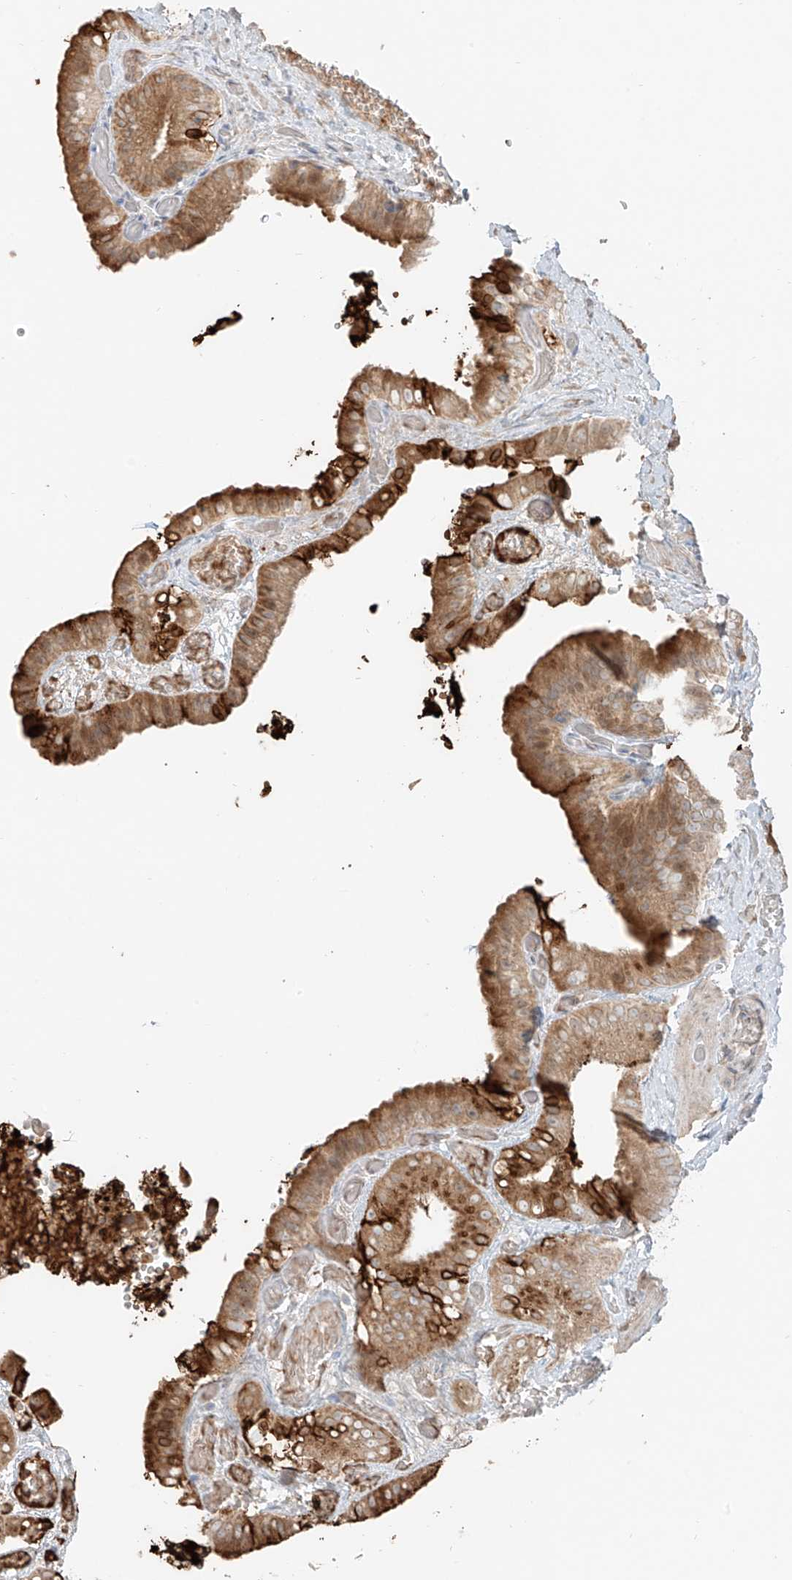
{"staining": {"intensity": "strong", "quantity": ">75%", "location": "cytoplasmic/membranous"}, "tissue": "gallbladder", "cell_type": "Glandular cells", "image_type": "normal", "snomed": [{"axis": "morphology", "description": "Normal tissue, NOS"}, {"axis": "topography", "description": "Gallbladder"}], "caption": "Brown immunohistochemical staining in normal gallbladder demonstrates strong cytoplasmic/membranous expression in about >75% of glandular cells.", "gene": "FSTL1", "patient": {"sex": "female", "age": 64}}